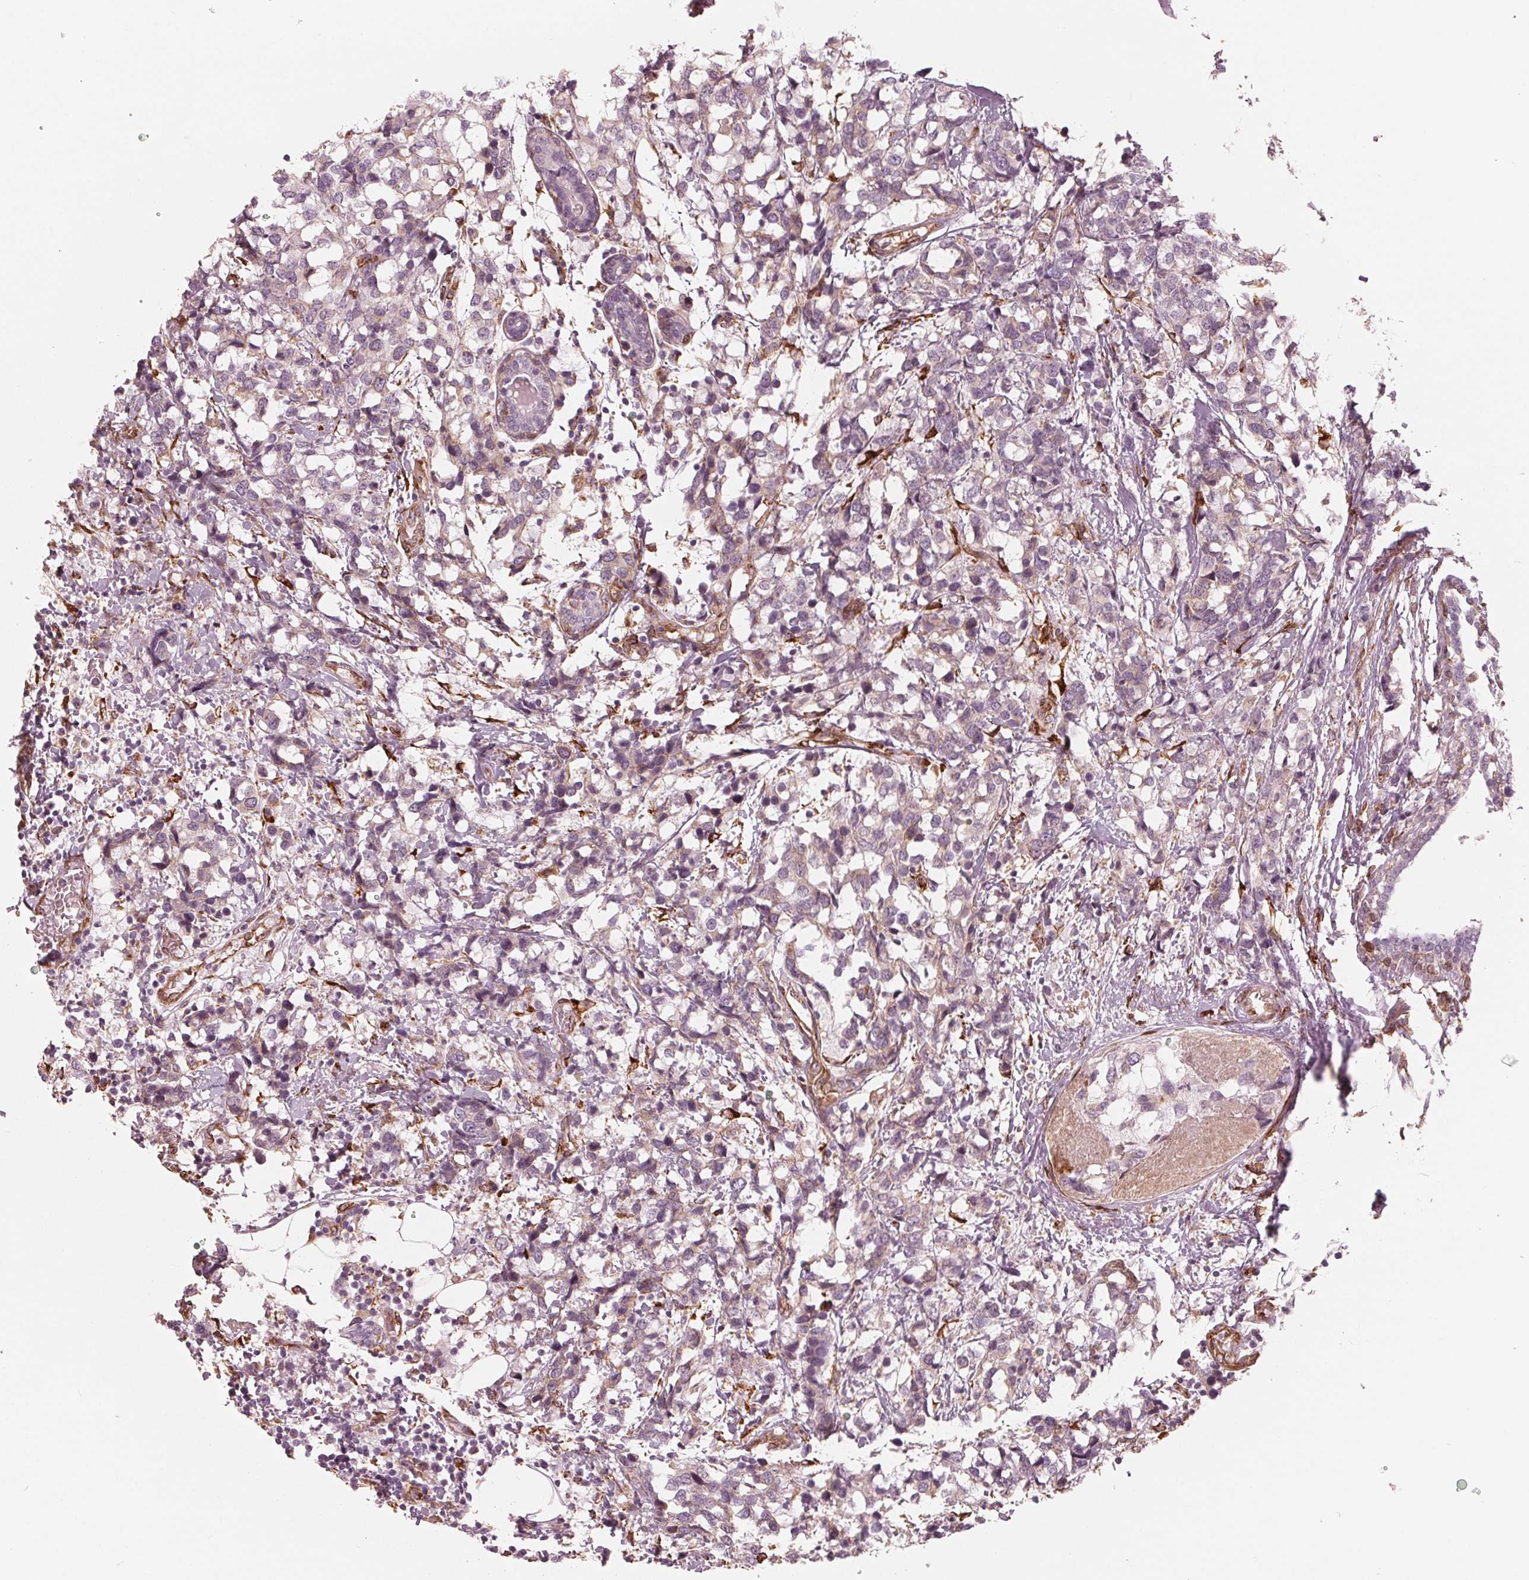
{"staining": {"intensity": "negative", "quantity": "none", "location": "none"}, "tissue": "breast cancer", "cell_type": "Tumor cells", "image_type": "cancer", "snomed": [{"axis": "morphology", "description": "Lobular carcinoma"}, {"axis": "topography", "description": "Breast"}], "caption": "Tumor cells are negative for protein expression in human breast cancer (lobular carcinoma).", "gene": "IKBIP", "patient": {"sex": "female", "age": 59}}